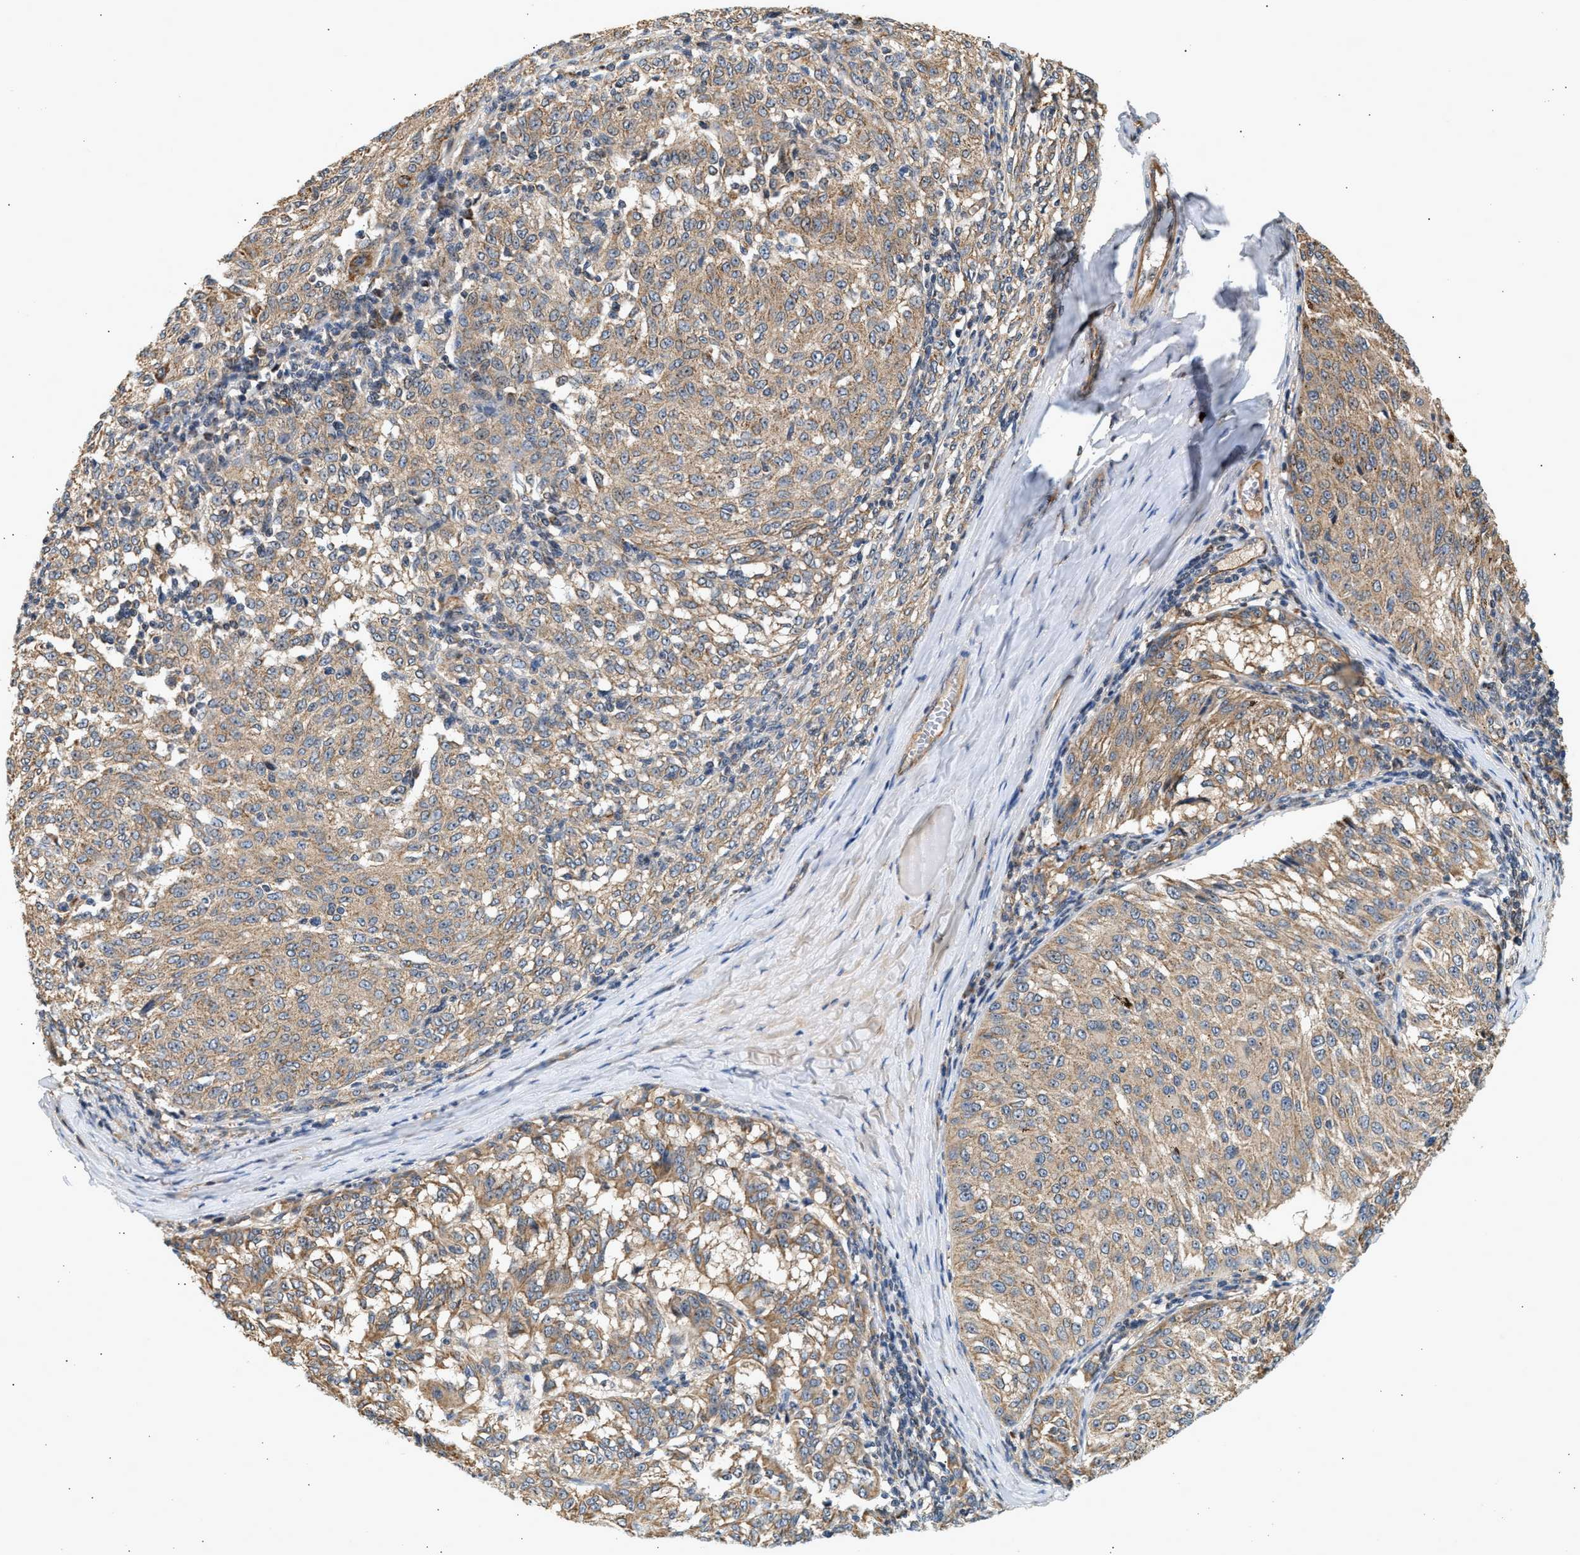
{"staining": {"intensity": "moderate", "quantity": ">75%", "location": "cytoplasmic/membranous"}, "tissue": "melanoma", "cell_type": "Tumor cells", "image_type": "cancer", "snomed": [{"axis": "morphology", "description": "Malignant melanoma, NOS"}, {"axis": "topography", "description": "Skin"}], "caption": "This is a micrograph of immunohistochemistry (IHC) staining of melanoma, which shows moderate positivity in the cytoplasmic/membranous of tumor cells.", "gene": "DUSP14", "patient": {"sex": "female", "age": 72}}